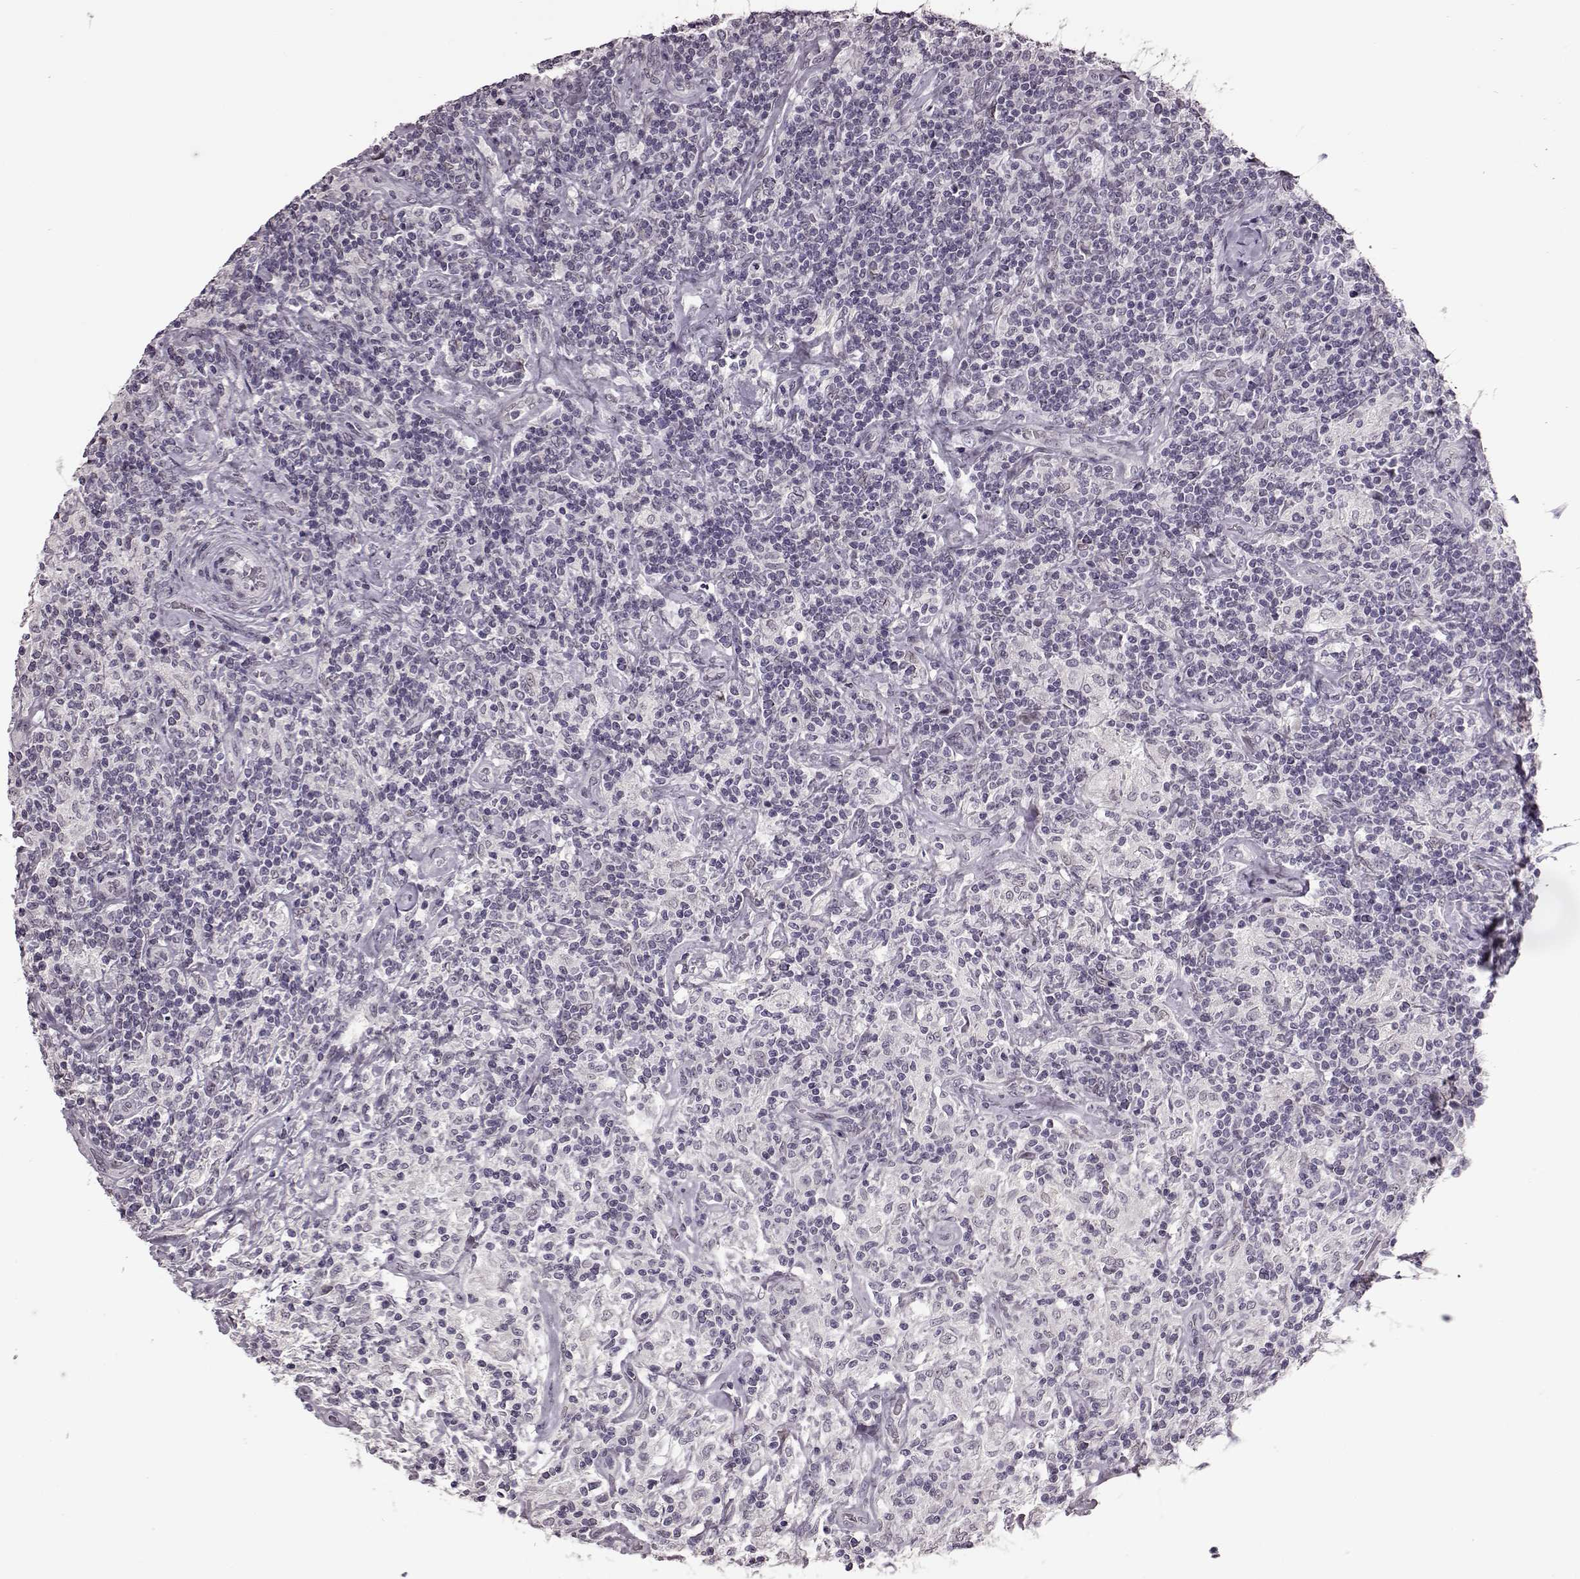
{"staining": {"intensity": "negative", "quantity": "none", "location": "none"}, "tissue": "lymphoma", "cell_type": "Tumor cells", "image_type": "cancer", "snomed": [{"axis": "morphology", "description": "Hodgkin's disease, NOS"}, {"axis": "topography", "description": "Lymph node"}], "caption": "Micrograph shows no significant protein positivity in tumor cells of lymphoma.", "gene": "STX1B", "patient": {"sex": "male", "age": 70}}